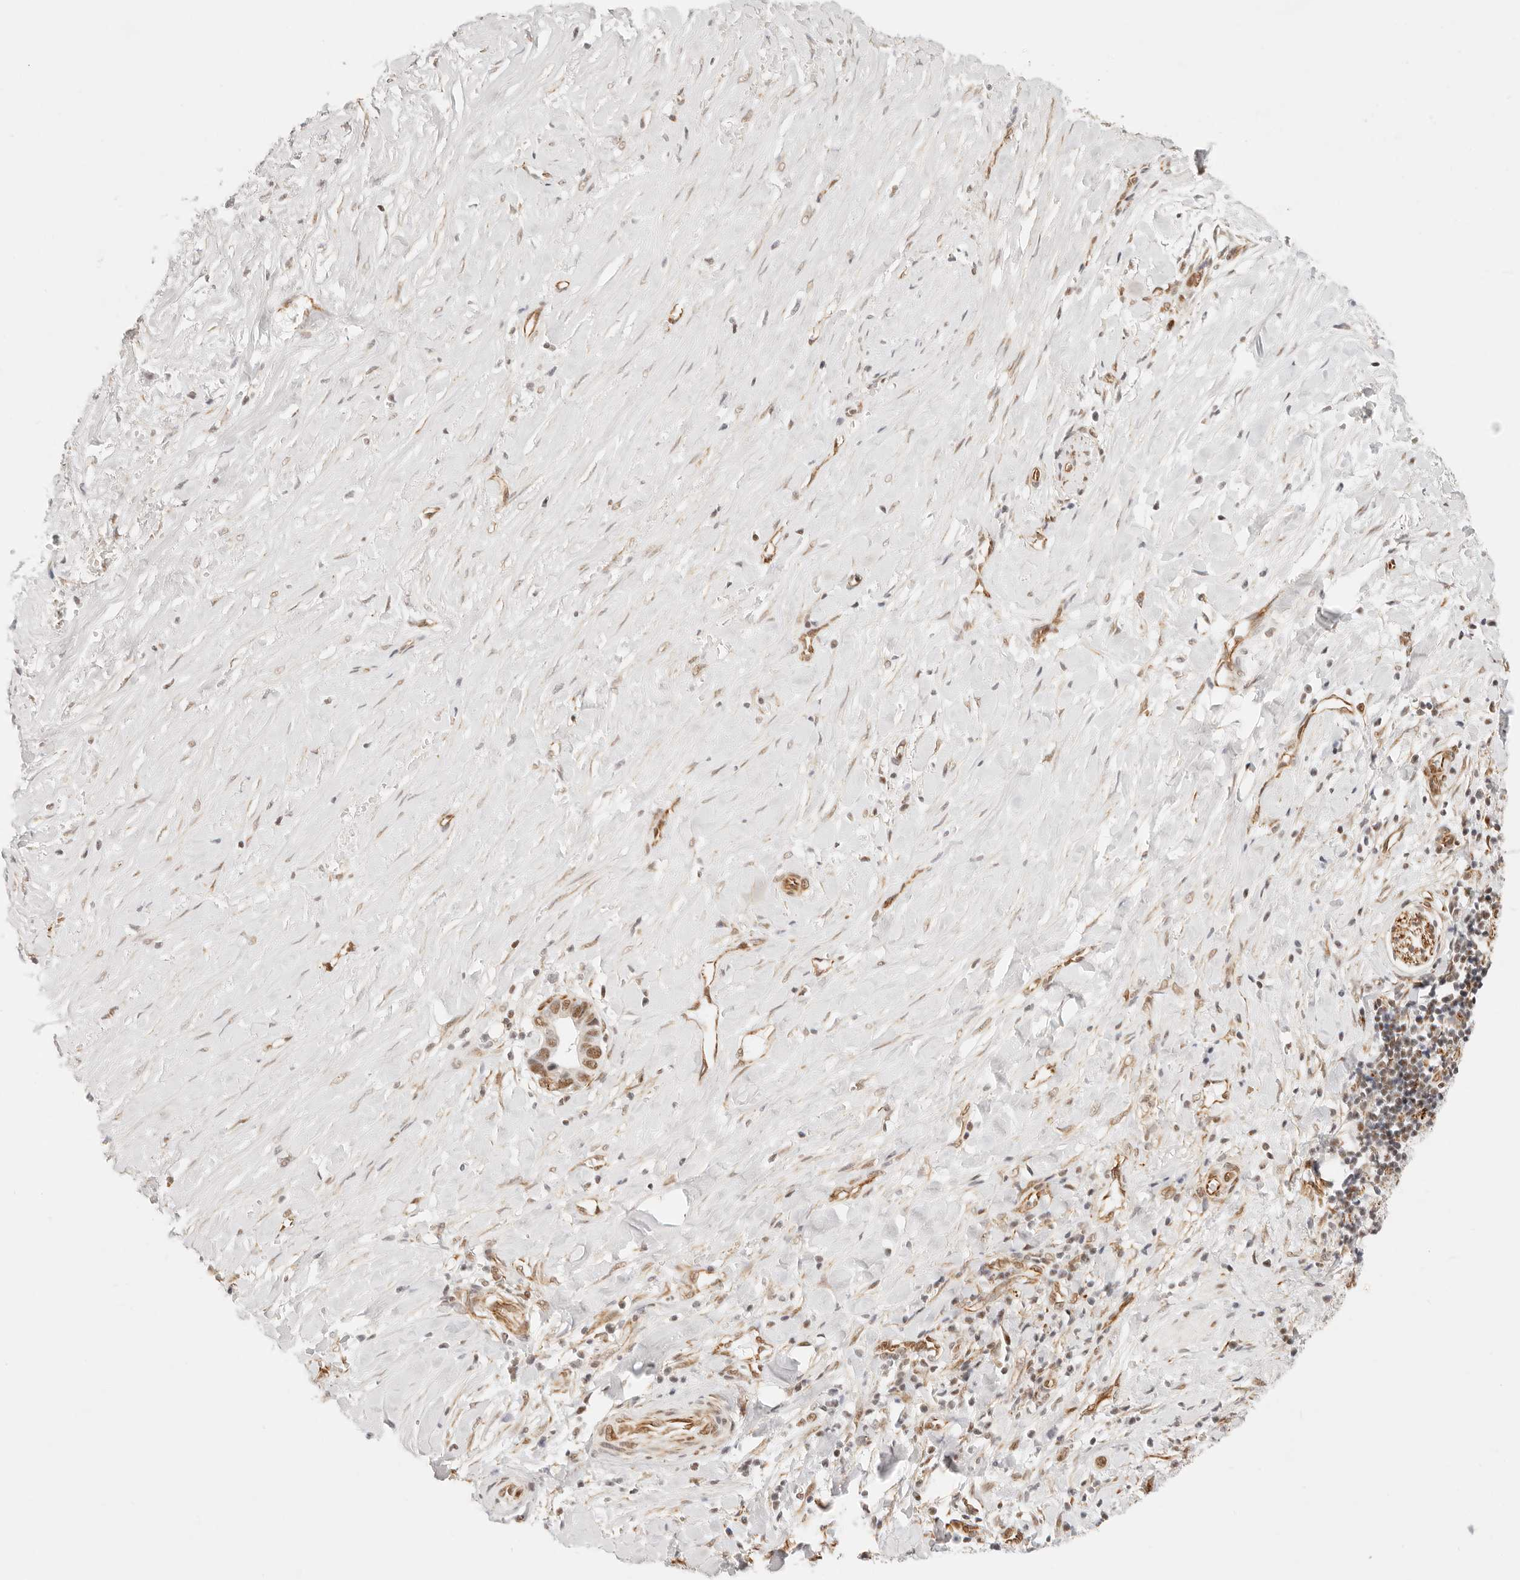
{"staining": {"intensity": "moderate", "quantity": ">75%", "location": "nuclear"}, "tissue": "liver cancer", "cell_type": "Tumor cells", "image_type": "cancer", "snomed": [{"axis": "morphology", "description": "Cholangiocarcinoma"}, {"axis": "topography", "description": "Liver"}], "caption": "Immunohistochemical staining of human liver cholangiocarcinoma exhibits medium levels of moderate nuclear positivity in about >75% of tumor cells.", "gene": "ZC3H11A", "patient": {"sex": "female", "age": 79}}